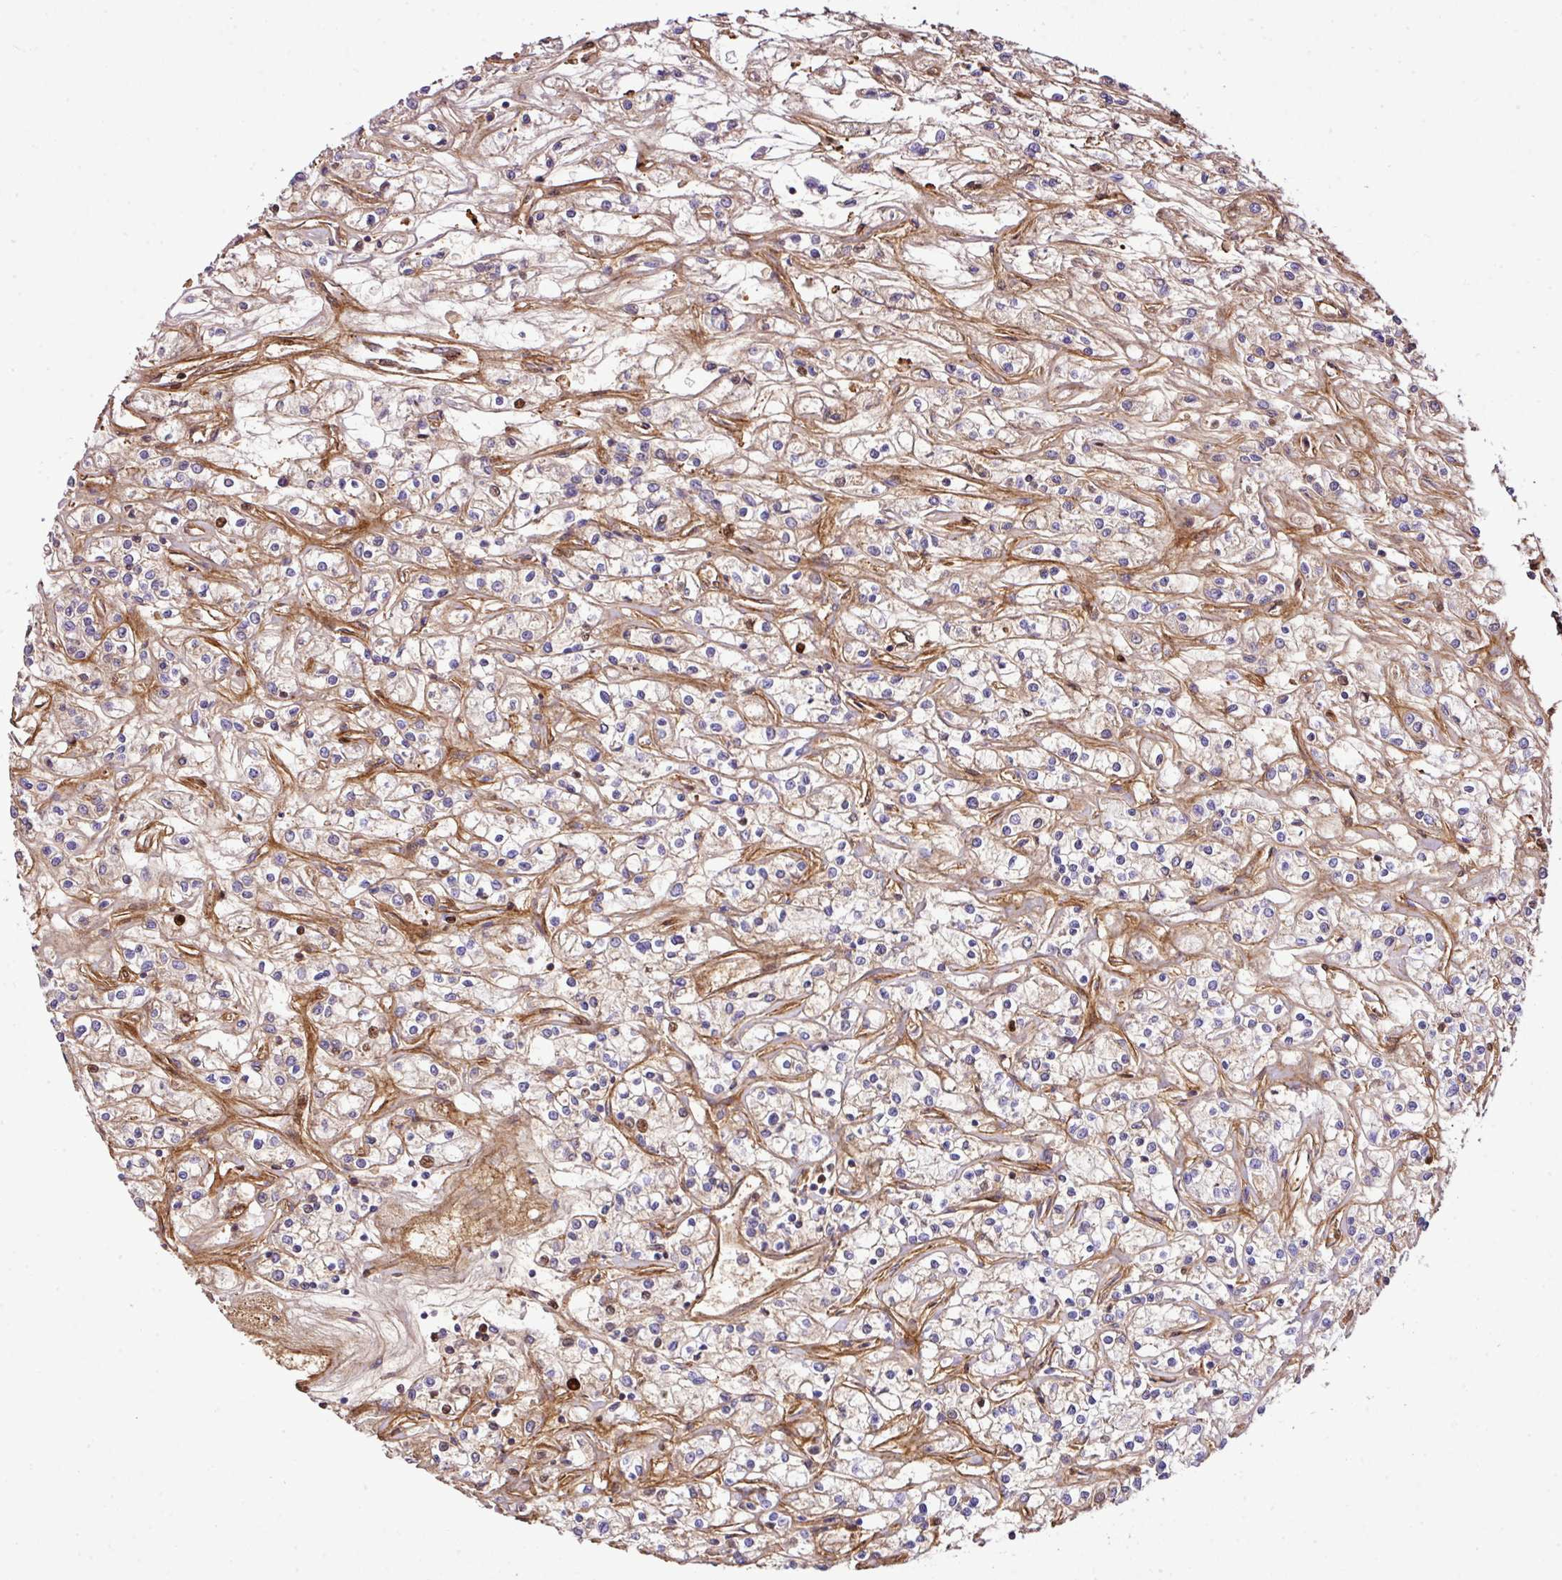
{"staining": {"intensity": "moderate", "quantity": "25%-75%", "location": "cytoplasmic/membranous"}, "tissue": "renal cancer", "cell_type": "Tumor cells", "image_type": "cancer", "snomed": [{"axis": "morphology", "description": "Adenocarcinoma, NOS"}, {"axis": "topography", "description": "Kidney"}], "caption": "Renal cancer stained with immunohistochemistry (IHC) displays moderate cytoplasmic/membranous staining in approximately 25%-75% of tumor cells.", "gene": "CTXN2", "patient": {"sex": "female", "age": 59}}